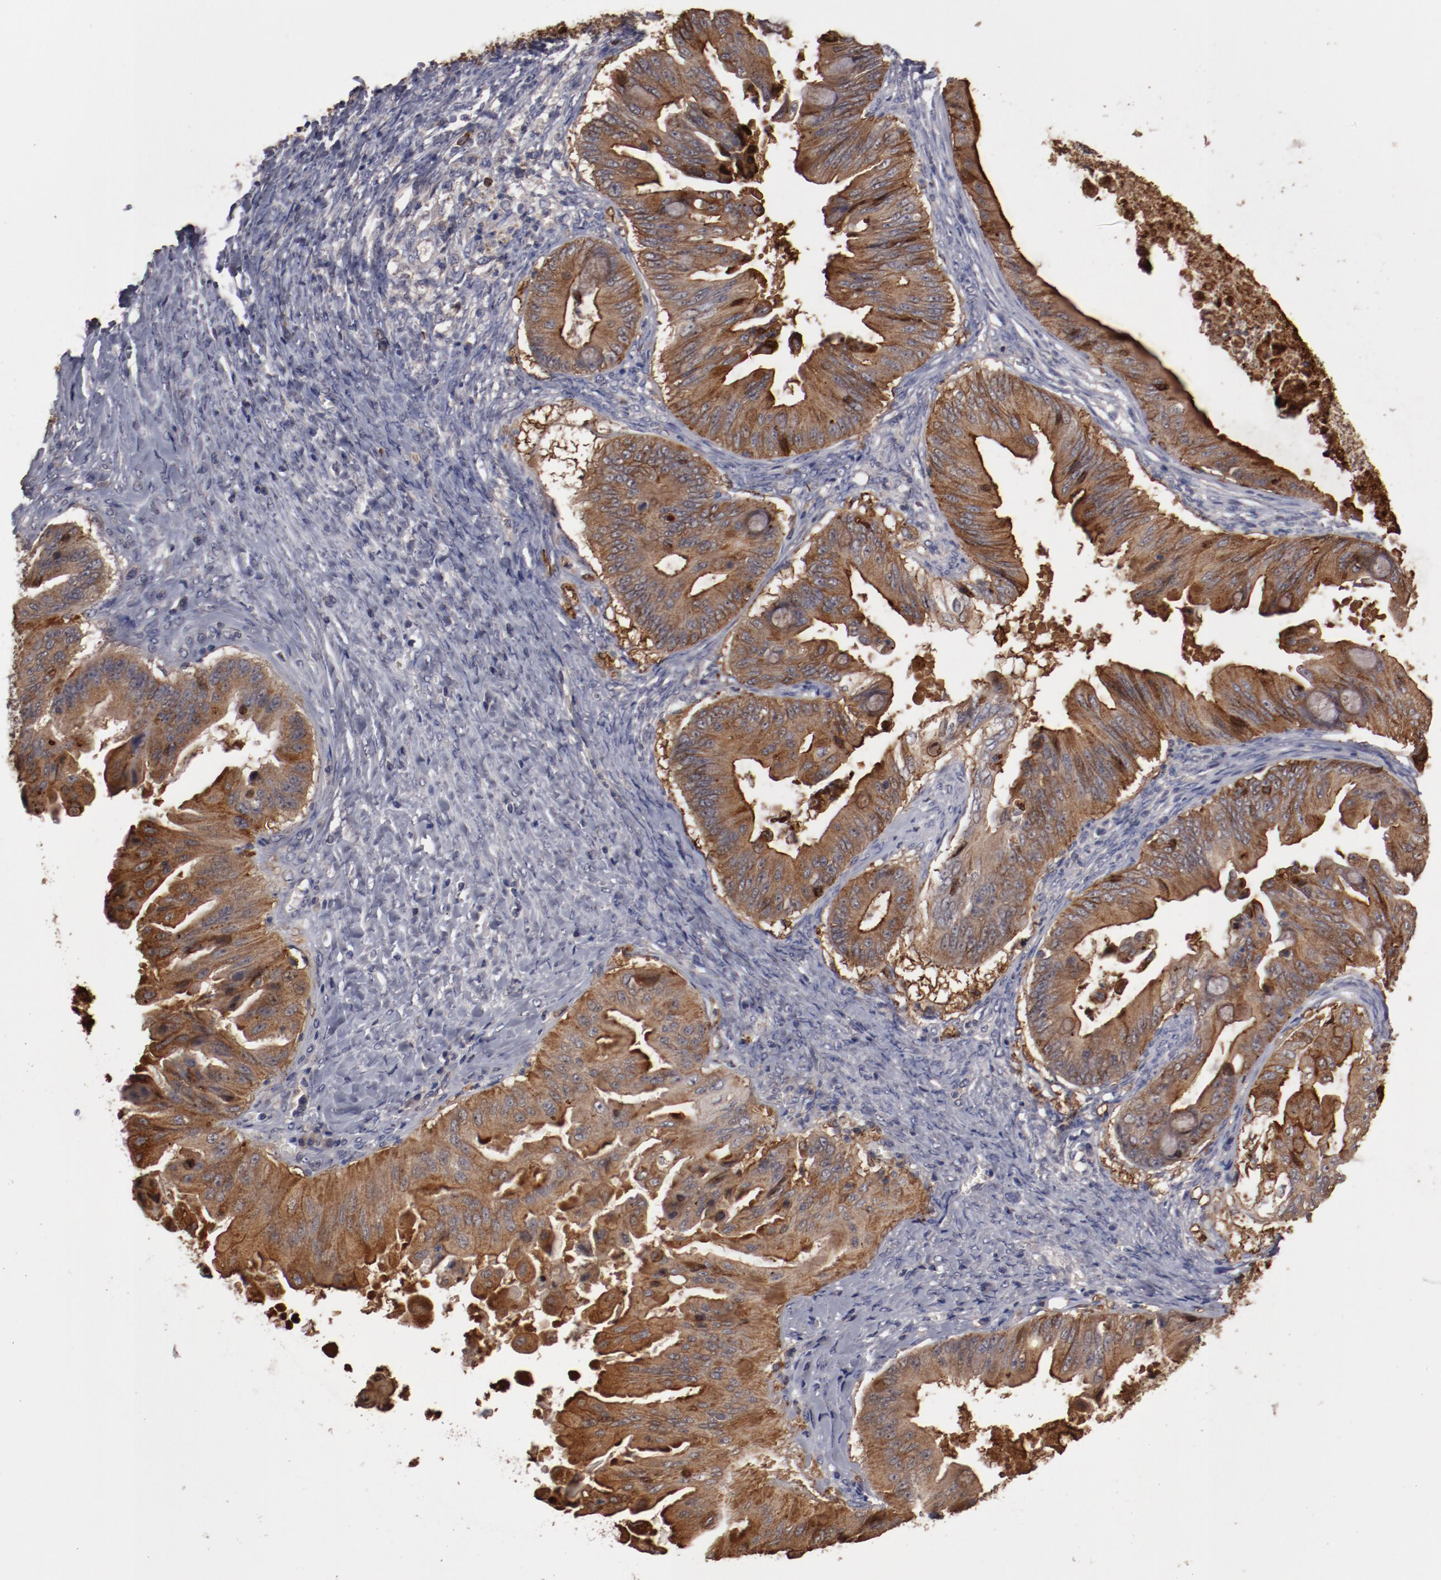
{"staining": {"intensity": "strong", "quantity": ">75%", "location": "cytoplasmic/membranous"}, "tissue": "ovarian cancer", "cell_type": "Tumor cells", "image_type": "cancer", "snomed": [{"axis": "morphology", "description": "Cystadenocarcinoma, mucinous, NOS"}, {"axis": "topography", "description": "Ovary"}], "caption": "An immunohistochemistry image of neoplastic tissue is shown. Protein staining in brown shows strong cytoplasmic/membranous positivity in ovarian cancer within tumor cells.", "gene": "LRRC75B", "patient": {"sex": "female", "age": 37}}